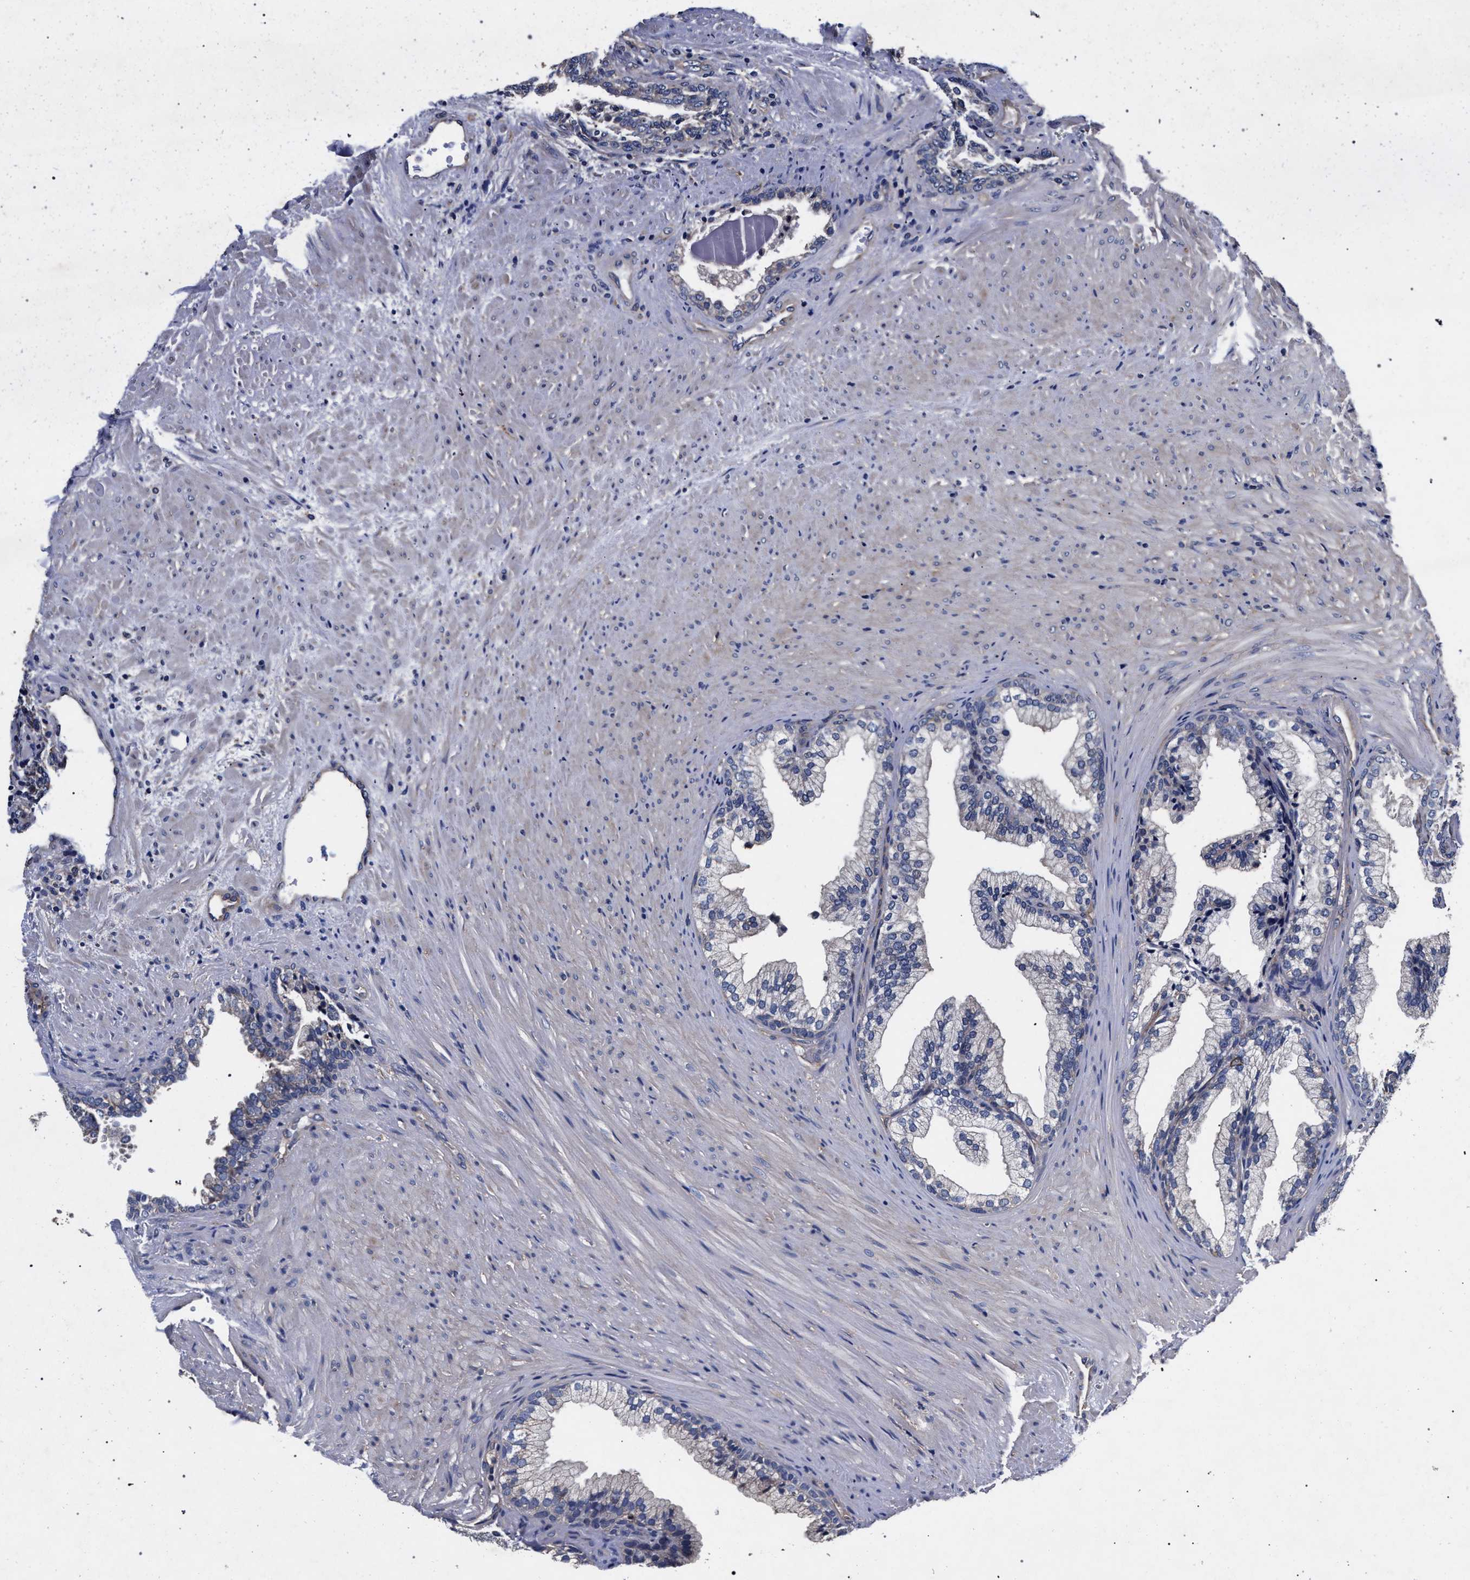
{"staining": {"intensity": "weak", "quantity": "<25%", "location": "cytoplasmic/membranous"}, "tissue": "prostate", "cell_type": "Glandular cells", "image_type": "normal", "snomed": [{"axis": "morphology", "description": "Normal tissue, NOS"}, {"axis": "topography", "description": "Prostate"}], "caption": "Immunohistochemistry of unremarkable human prostate displays no expression in glandular cells. (Stains: DAB (3,3'-diaminobenzidine) IHC with hematoxylin counter stain, Microscopy: brightfield microscopy at high magnification).", "gene": "CFAP95", "patient": {"sex": "male", "age": 76}}